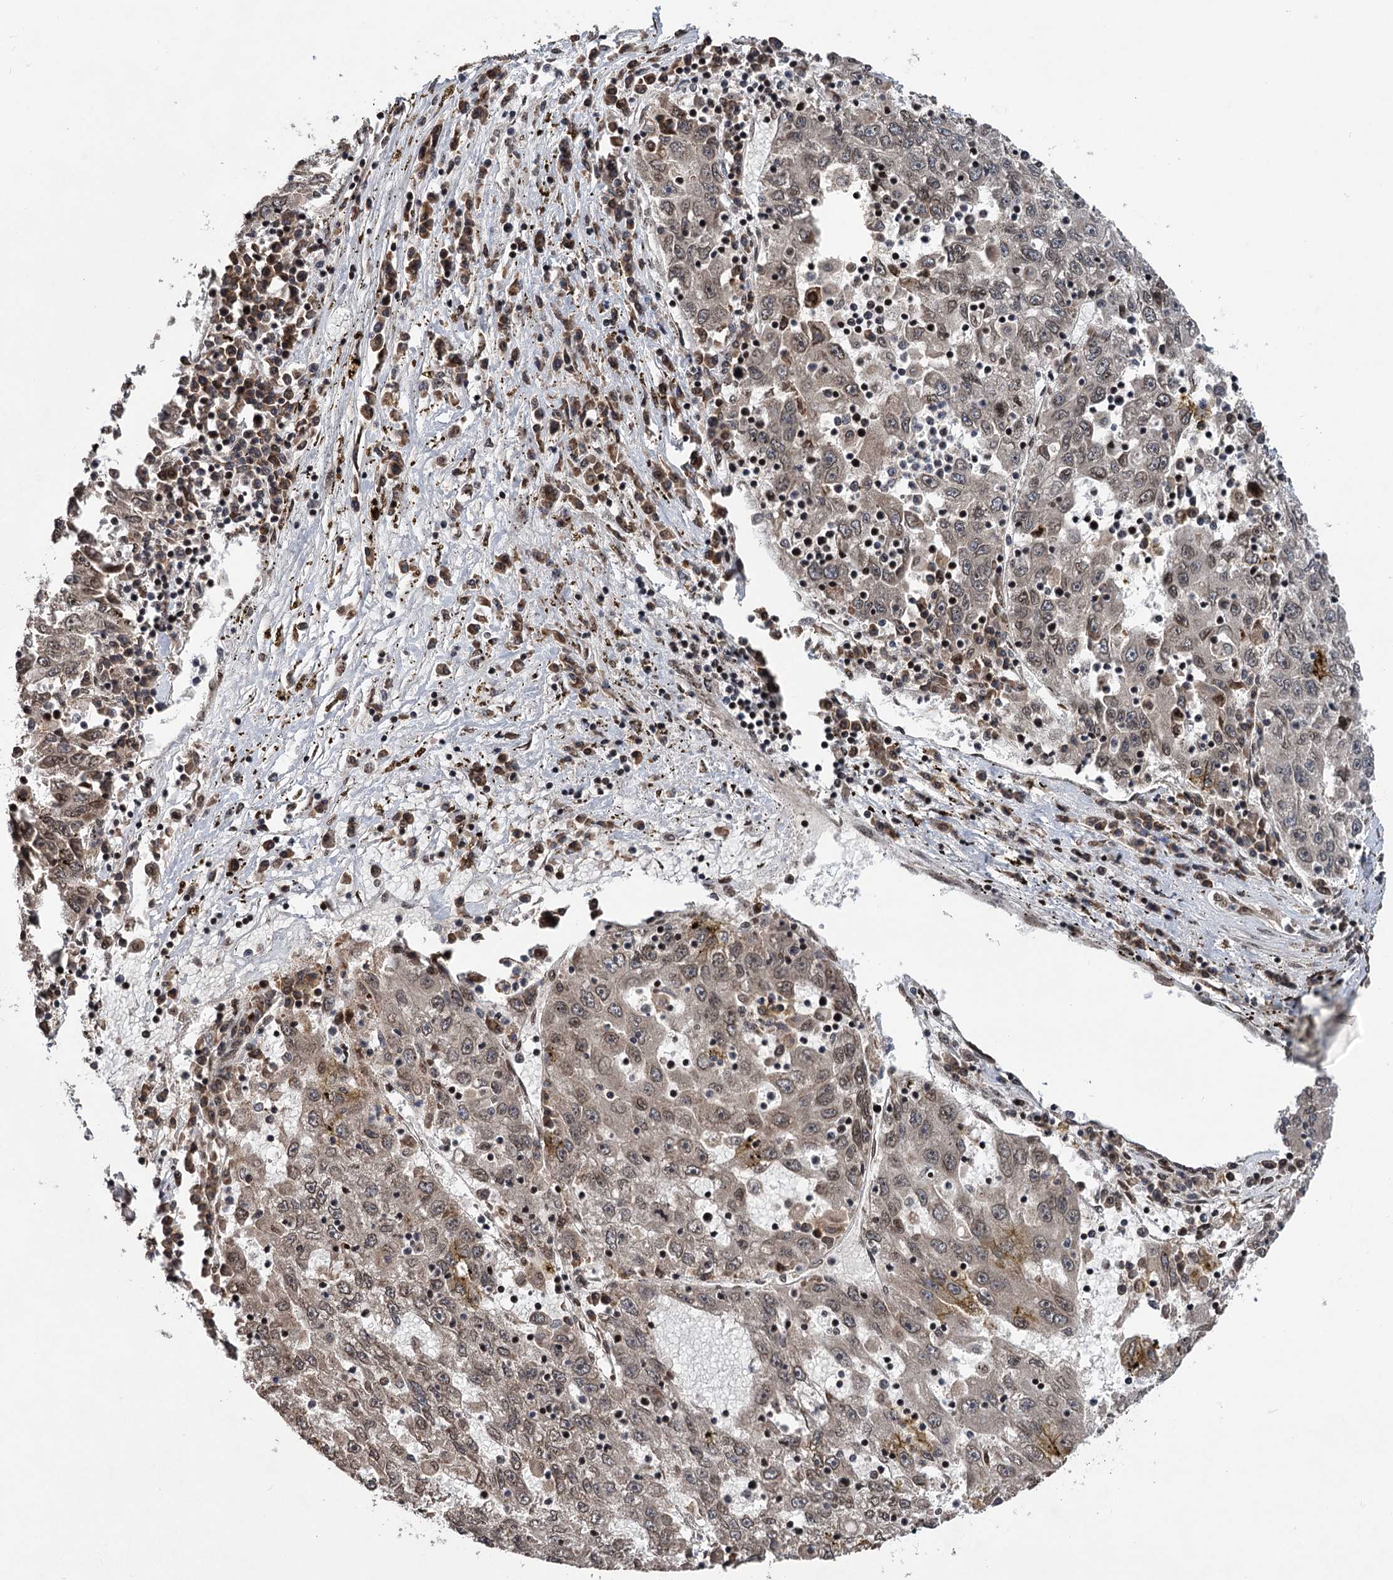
{"staining": {"intensity": "weak", "quantity": "<25%", "location": "cytoplasmic/membranous"}, "tissue": "liver cancer", "cell_type": "Tumor cells", "image_type": "cancer", "snomed": [{"axis": "morphology", "description": "Carcinoma, Hepatocellular, NOS"}, {"axis": "topography", "description": "Liver"}], "caption": "The photomicrograph demonstrates no significant positivity in tumor cells of liver hepatocellular carcinoma. Nuclei are stained in blue.", "gene": "MESD", "patient": {"sex": "male", "age": 49}}